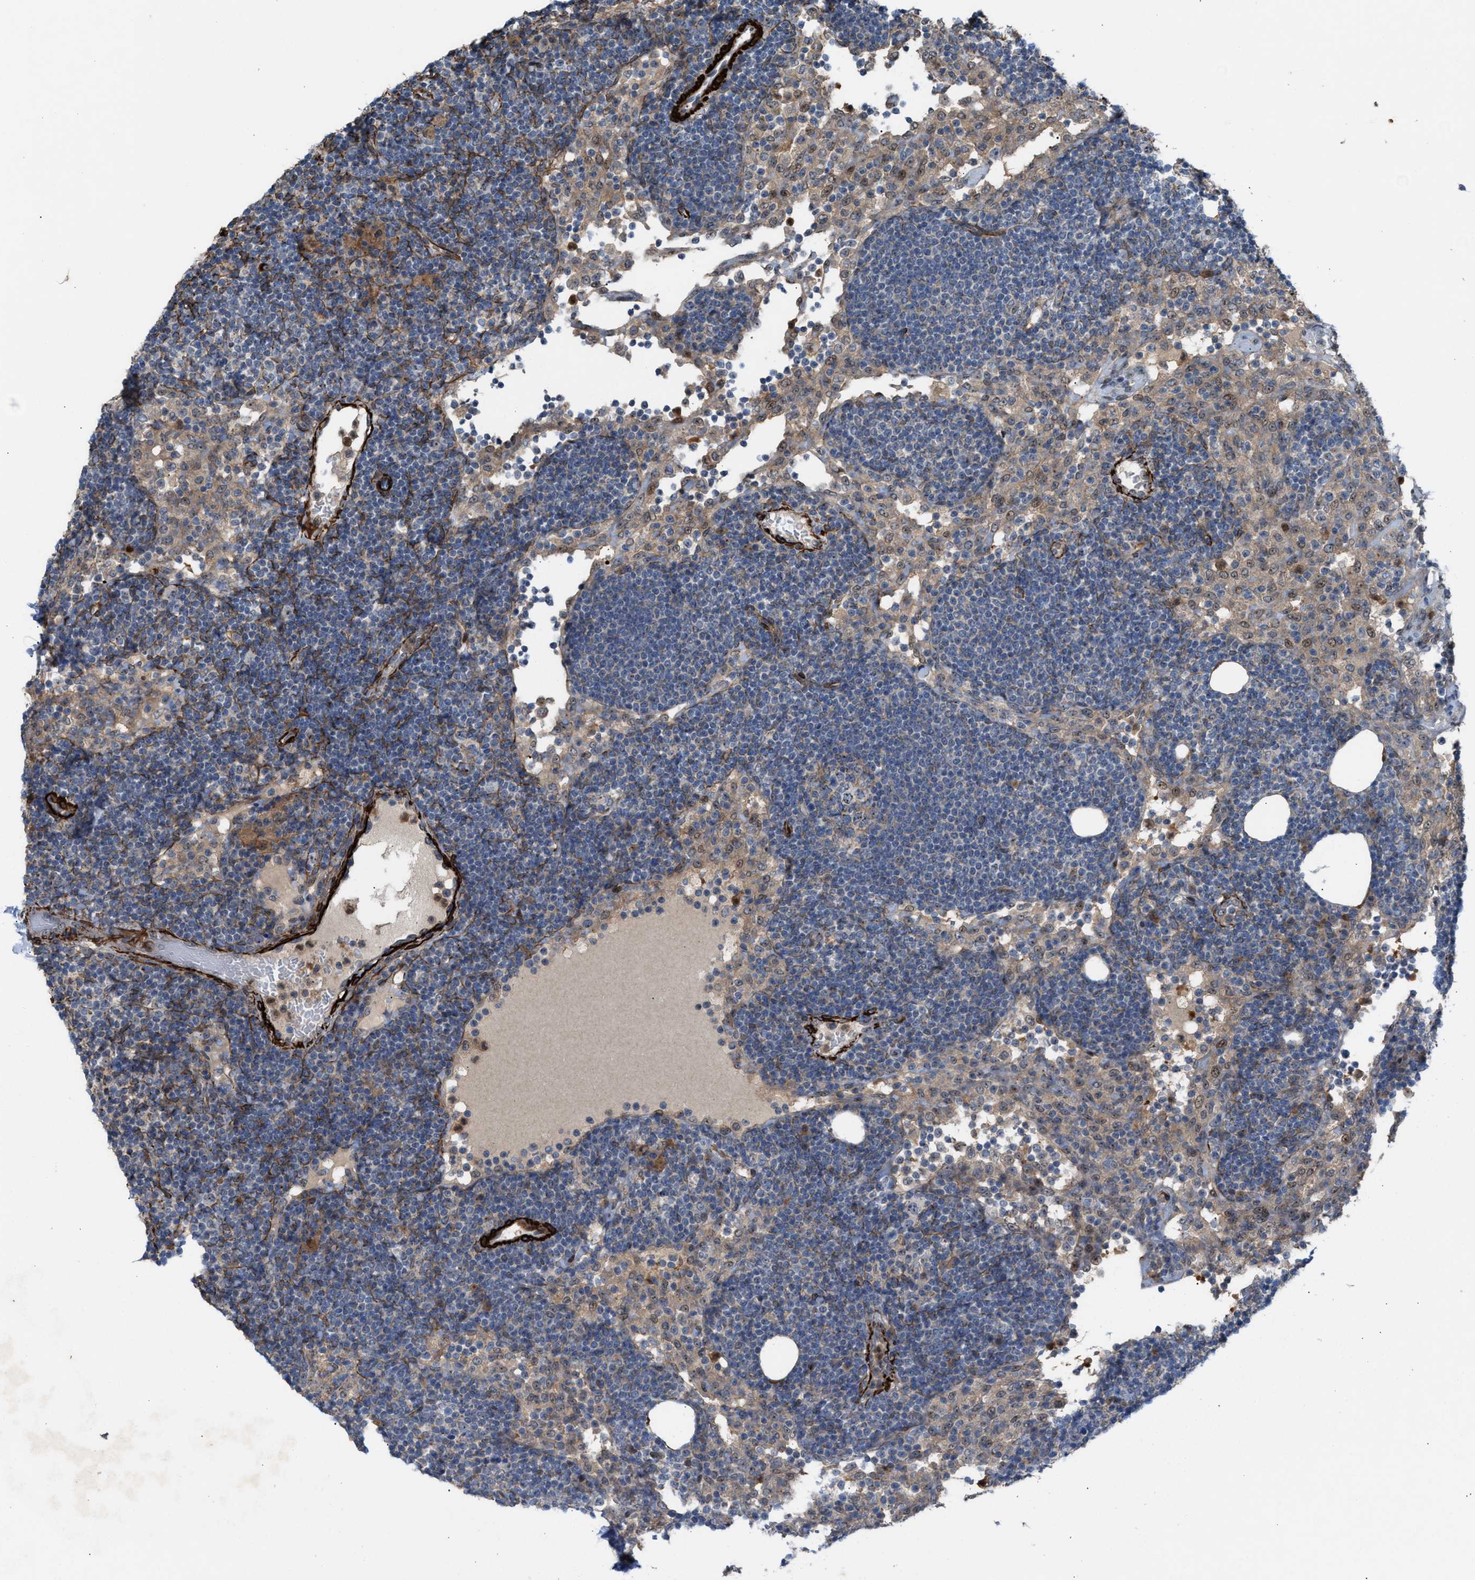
{"staining": {"intensity": "weak", "quantity": ">75%", "location": "cytoplasmic/membranous"}, "tissue": "lymph node", "cell_type": "Germinal center cells", "image_type": "normal", "snomed": [{"axis": "morphology", "description": "Normal tissue, NOS"}, {"axis": "morphology", "description": "Carcinoid, malignant, NOS"}, {"axis": "topography", "description": "Lymph node"}], "caption": "Unremarkable lymph node was stained to show a protein in brown. There is low levels of weak cytoplasmic/membranous positivity in approximately >75% of germinal center cells.", "gene": "NQO2", "patient": {"sex": "male", "age": 47}}